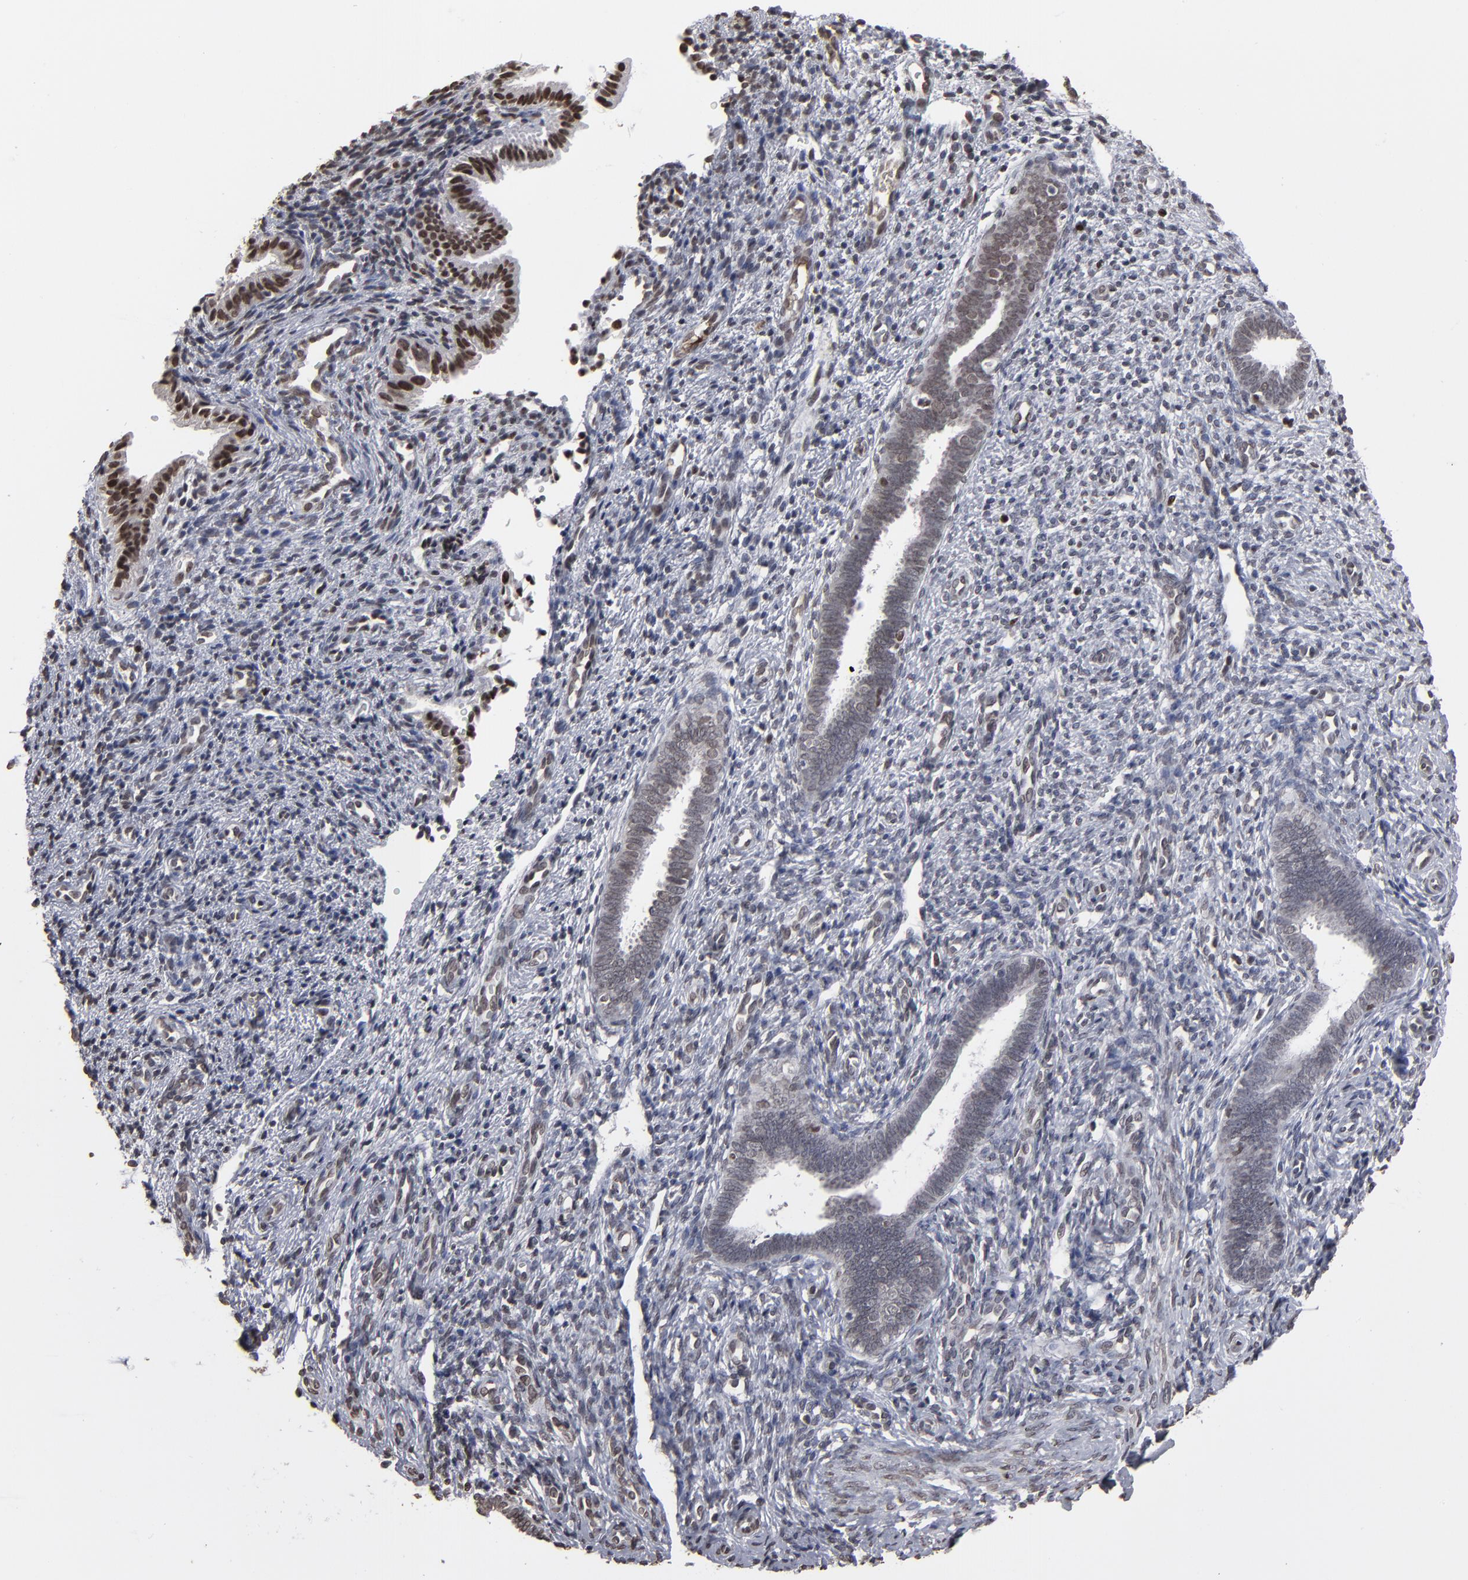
{"staining": {"intensity": "weak", "quantity": "<25%", "location": "nuclear"}, "tissue": "endometrium", "cell_type": "Cells in endometrial stroma", "image_type": "normal", "snomed": [{"axis": "morphology", "description": "Normal tissue, NOS"}, {"axis": "topography", "description": "Endometrium"}], "caption": "A high-resolution micrograph shows immunohistochemistry (IHC) staining of benign endometrium, which reveals no significant expression in cells in endometrial stroma. (DAB immunohistochemistry with hematoxylin counter stain).", "gene": "BAZ1A", "patient": {"sex": "female", "age": 27}}